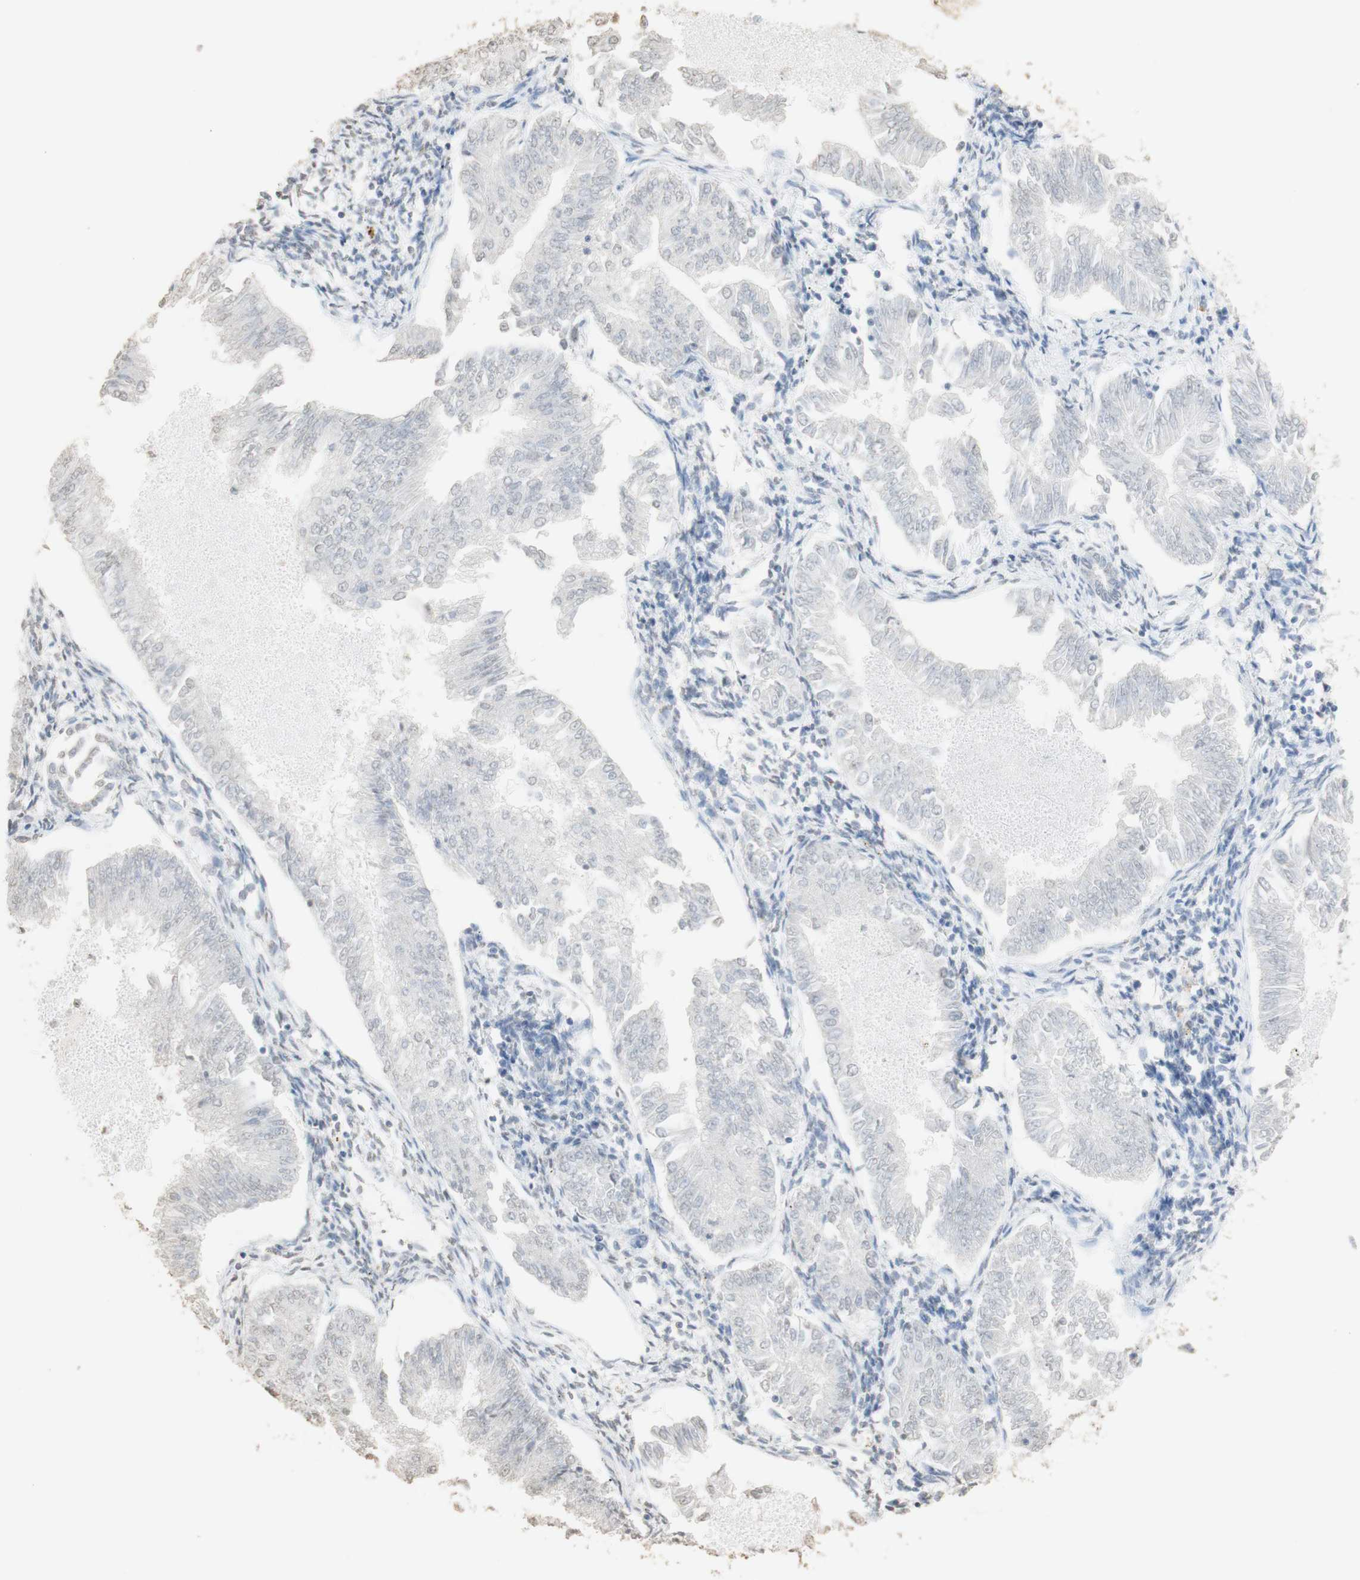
{"staining": {"intensity": "negative", "quantity": "none", "location": "none"}, "tissue": "endometrial cancer", "cell_type": "Tumor cells", "image_type": "cancer", "snomed": [{"axis": "morphology", "description": "Adenocarcinoma, NOS"}, {"axis": "topography", "description": "Endometrium"}], "caption": "Endometrial cancer stained for a protein using immunohistochemistry demonstrates no positivity tumor cells.", "gene": "L1CAM", "patient": {"sex": "female", "age": 53}}